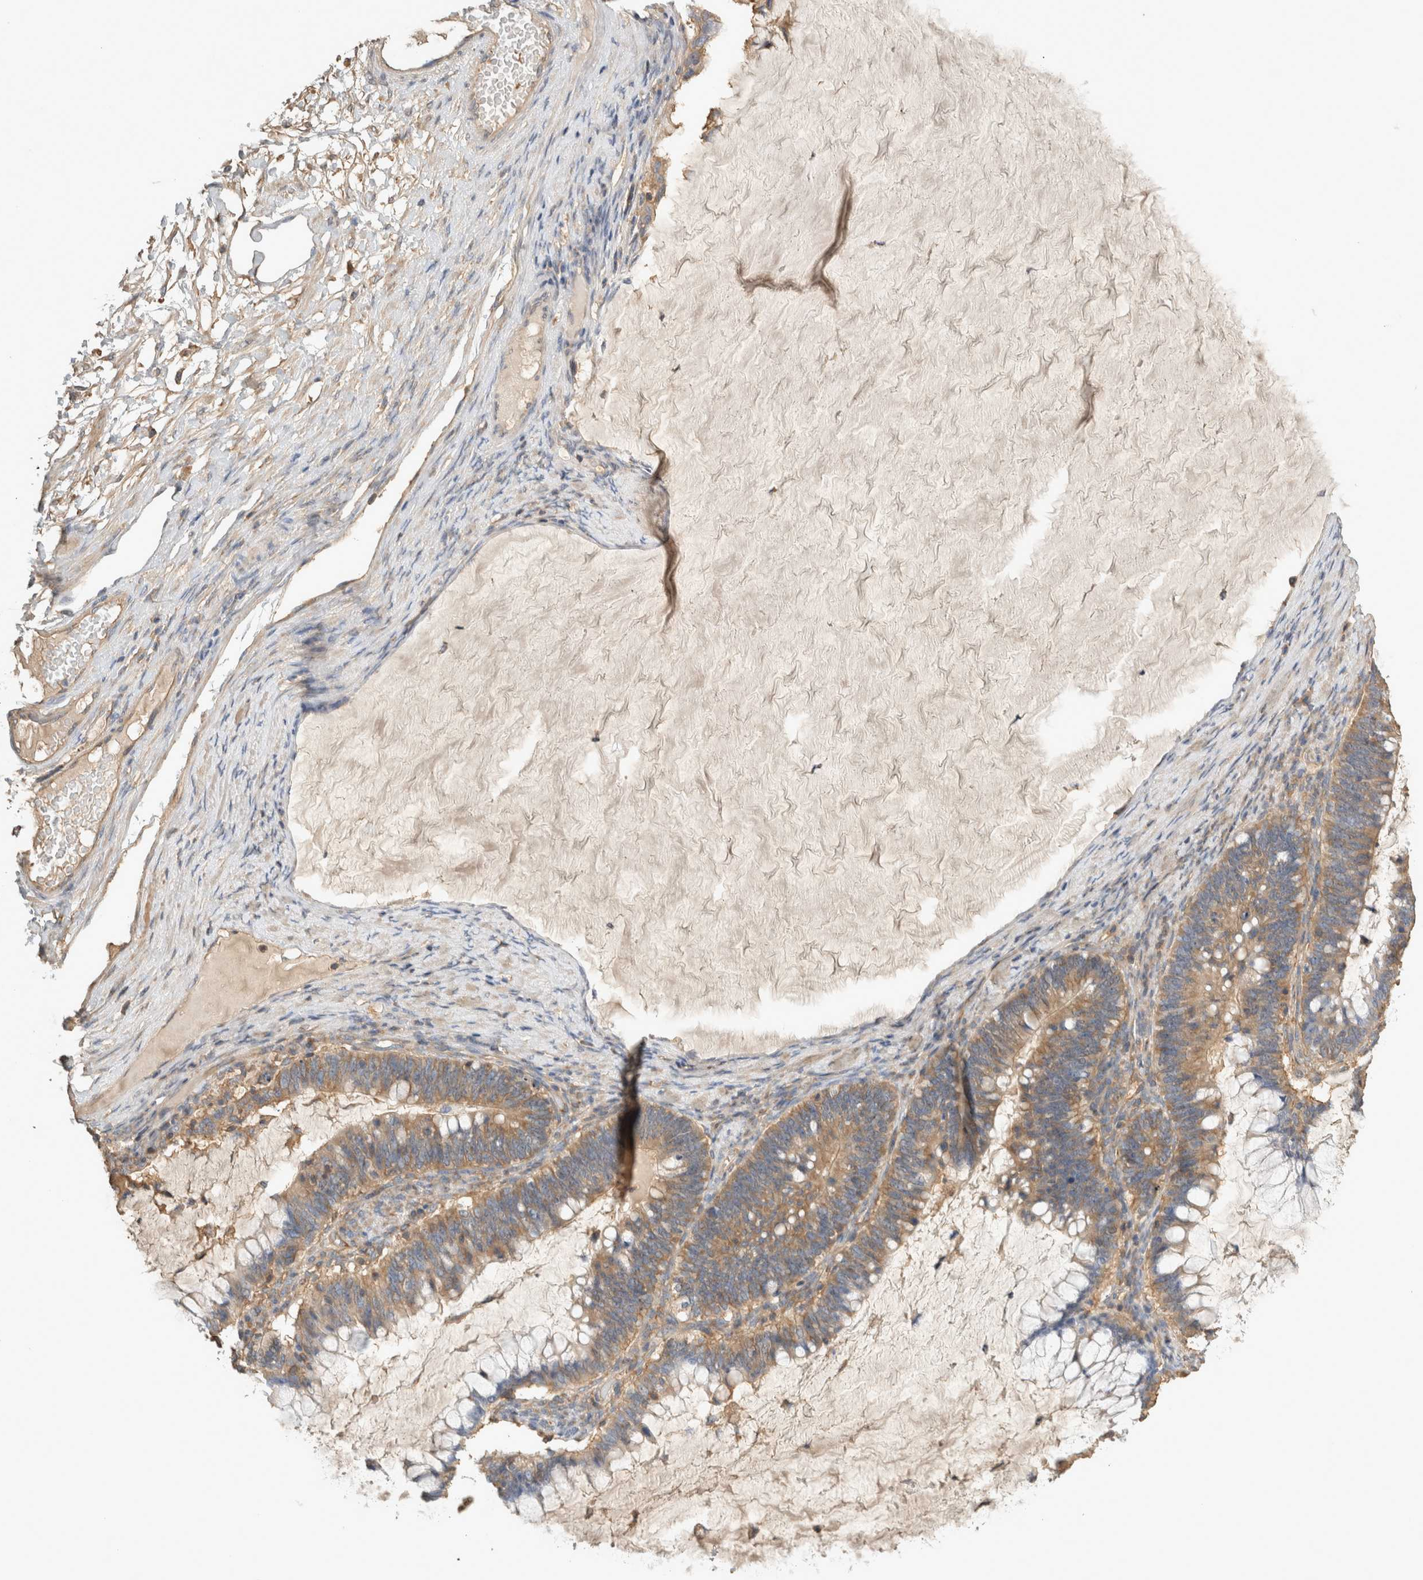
{"staining": {"intensity": "moderate", "quantity": ">75%", "location": "cytoplasmic/membranous"}, "tissue": "ovarian cancer", "cell_type": "Tumor cells", "image_type": "cancer", "snomed": [{"axis": "morphology", "description": "Cystadenocarcinoma, mucinous, NOS"}, {"axis": "topography", "description": "Ovary"}], "caption": "Immunohistochemistry (DAB) staining of ovarian cancer shows moderate cytoplasmic/membranous protein staining in approximately >75% of tumor cells.", "gene": "EIF4G3", "patient": {"sex": "female", "age": 61}}